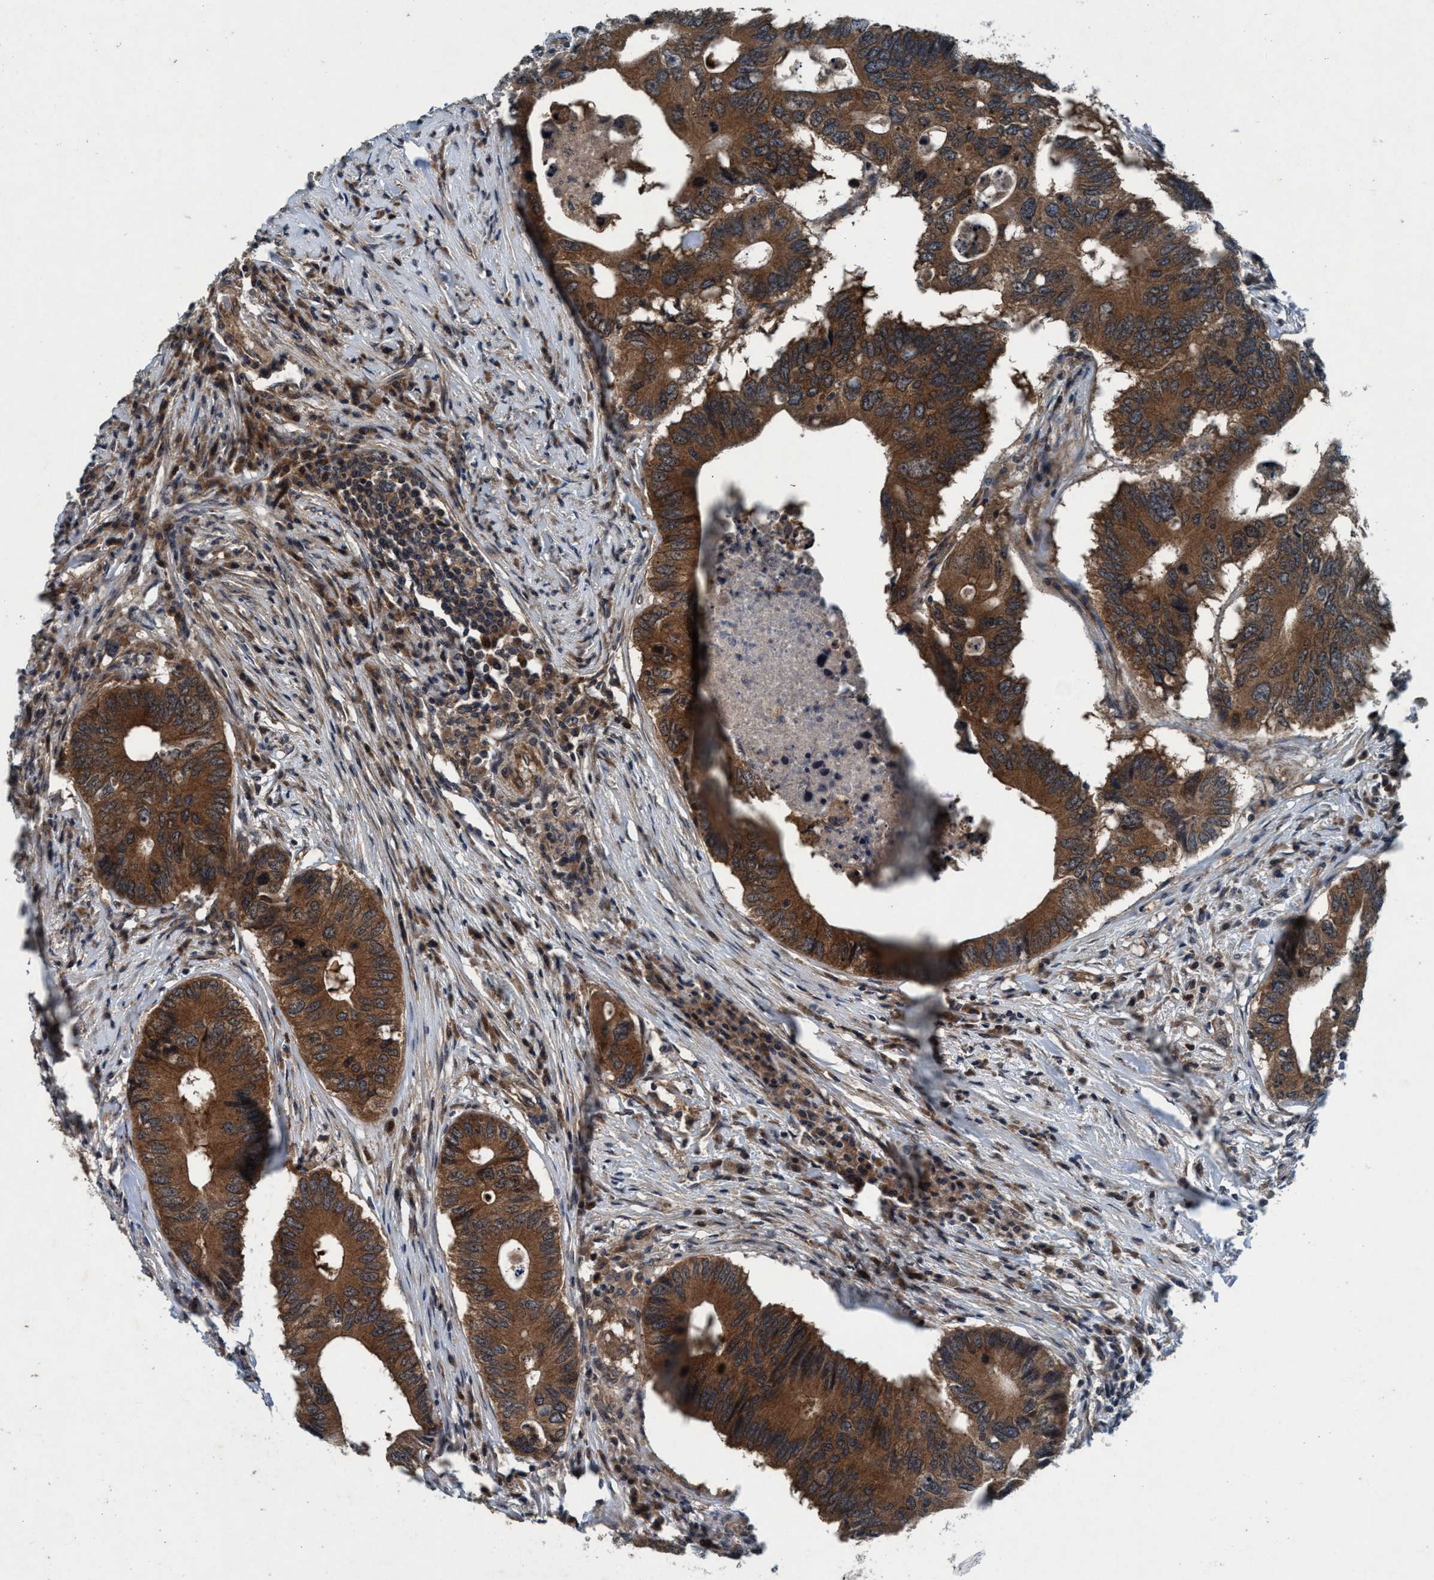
{"staining": {"intensity": "strong", "quantity": ">75%", "location": "cytoplasmic/membranous"}, "tissue": "colorectal cancer", "cell_type": "Tumor cells", "image_type": "cancer", "snomed": [{"axis": "morphology", "description": "Adenocarcinoma, NOS"}, {"axis": "topography", "description": "Colon"}], "caption": "This is an image of immunohistochemistry (IHC) staining of colorectal cancer (adenocarcinoma), which shows strong staining in the cytoplasmic/membranous of tumor cells.", "gene": "AKT1S1", "patient": {"sex": "male", "age": 71}}